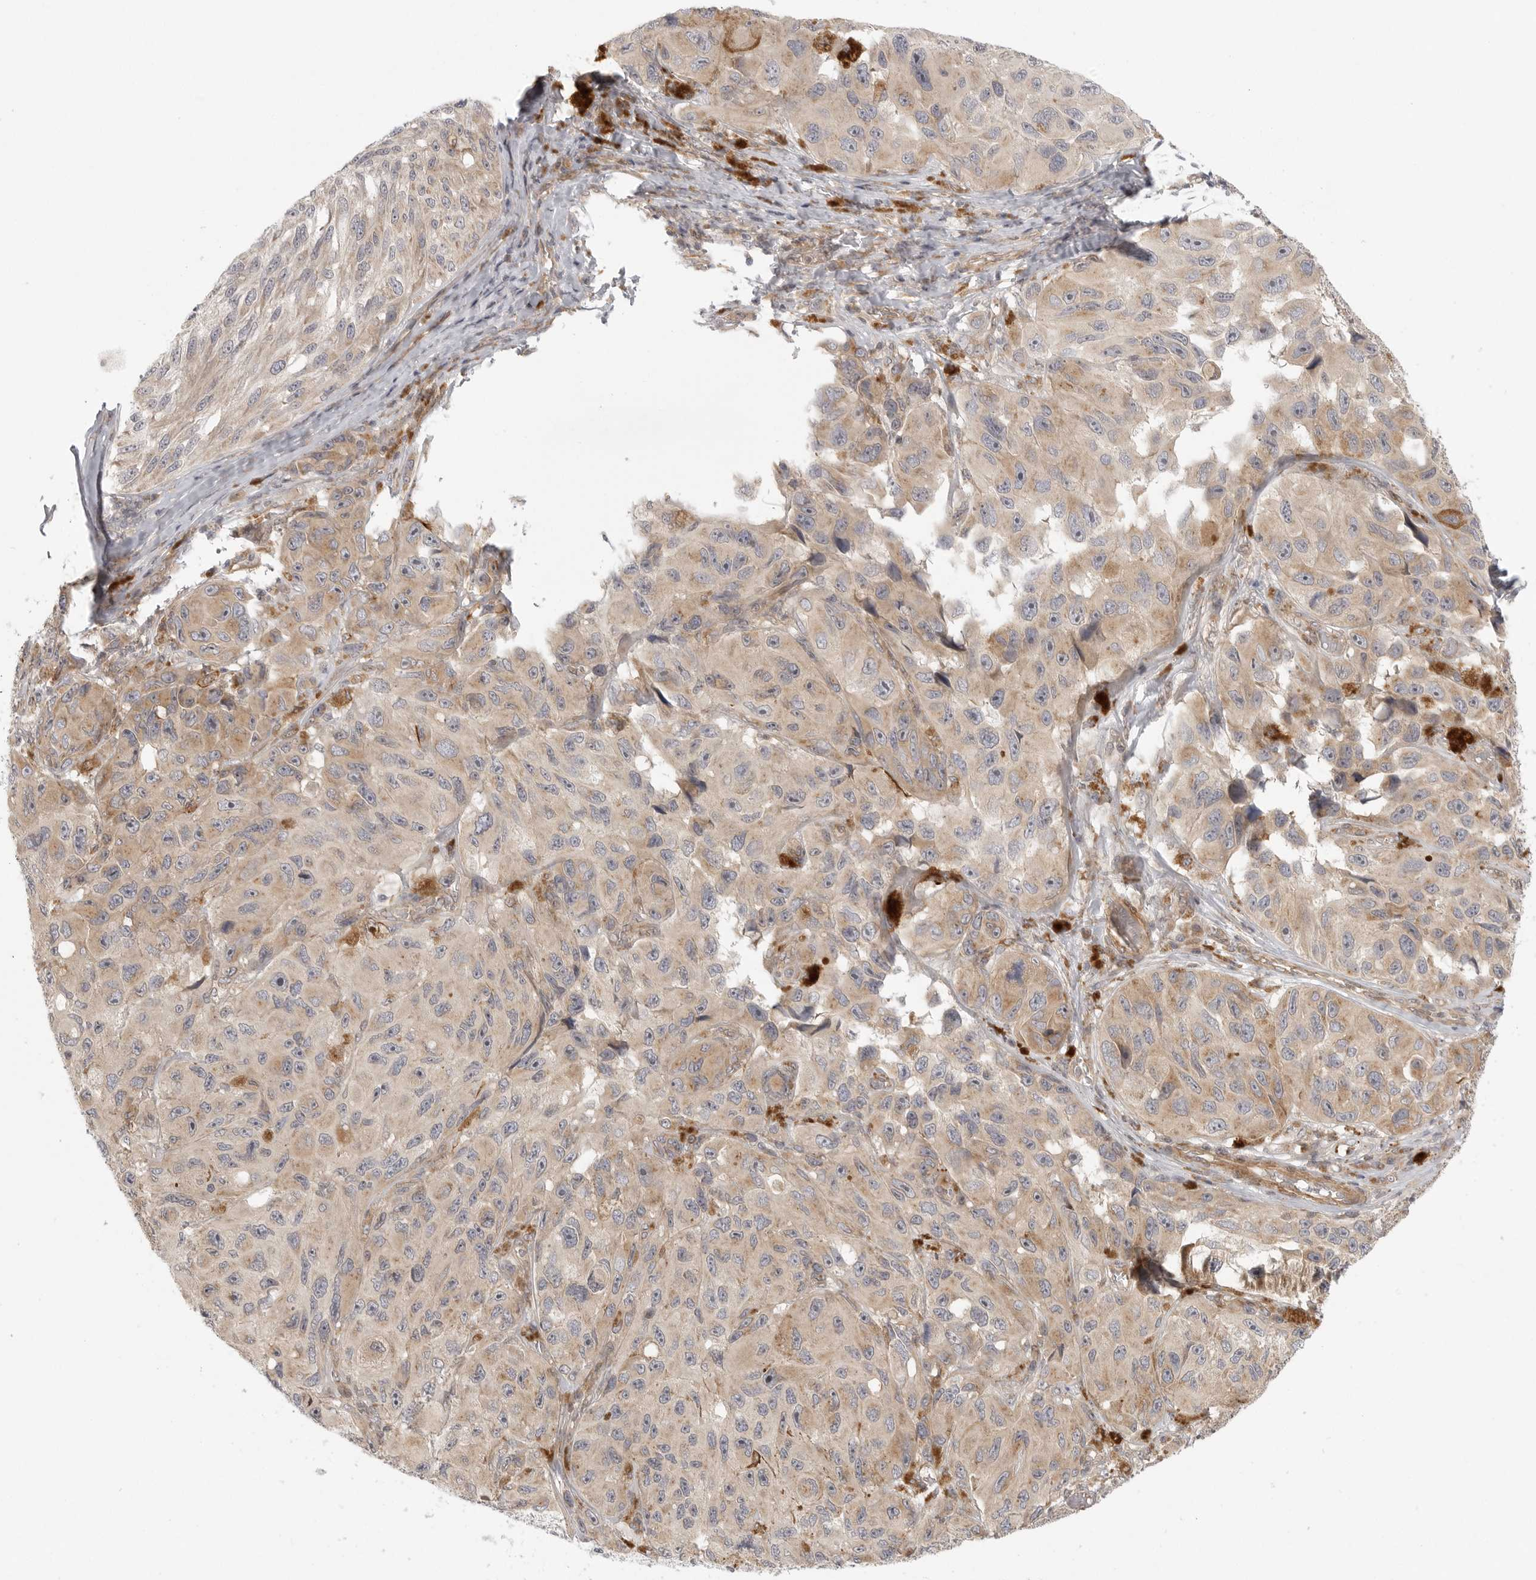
{"staining": {"intensity": "weak", "quantity": "25%-75%", "location": "cytoplasmic/membranous"}, "tissue": "melanoma", "cell_type": "Tumor cells", "image_type": "cancer", "snomed": [{"axis": "morphology", "description": "Malignant melanoma, NOS"}, {"axis": "topography", "description": "Skin"}], "caption": "Malignant melanoma stained with DAB immunohistochemistry (IHC) exhibits low levels of weak cytoplasmic/membranous staining in about 25%-75% of tumor cells. Nuclei are stained in blue.", "gene": "CCPG1", "patient": {"sex": "female", "age": 73}}